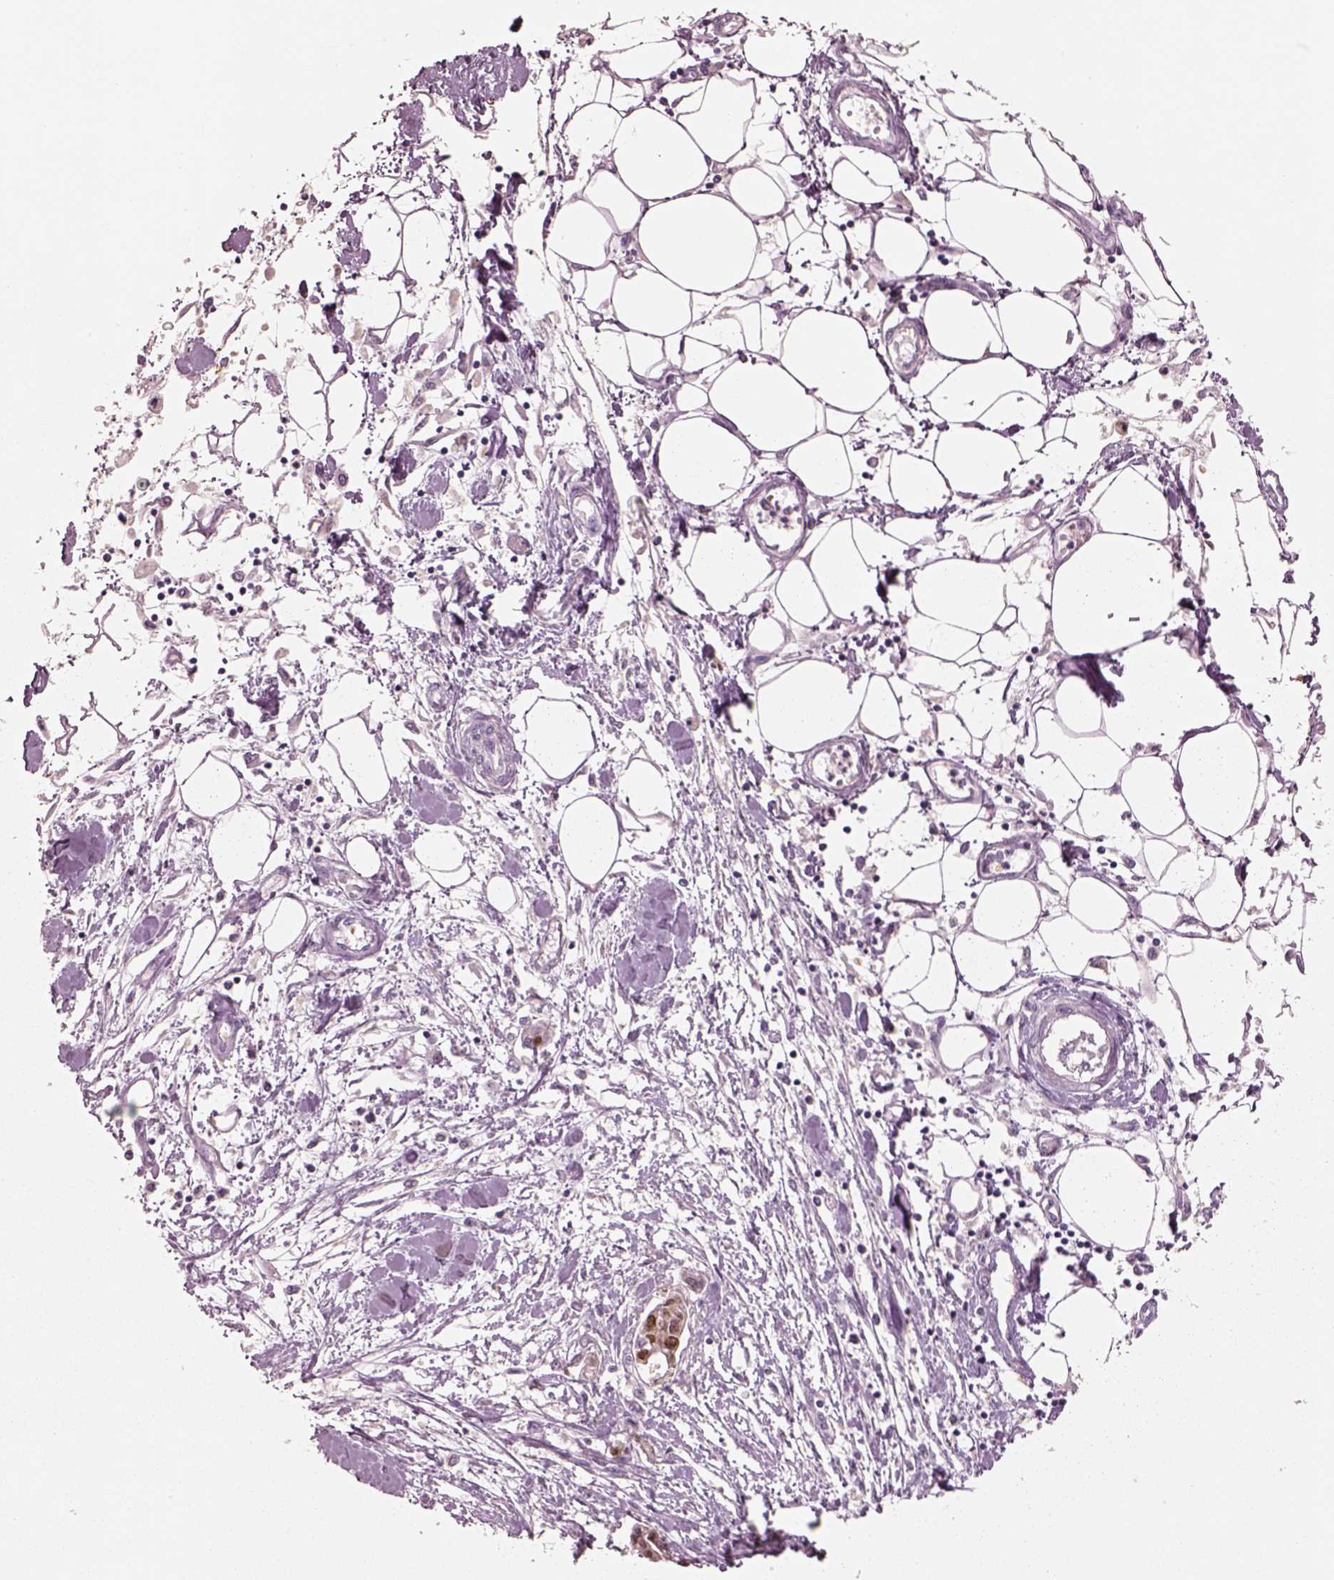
{"staining": {"intensity": "moderate", "quantity": ">75%", "location": "nuclear"}, "tissue": "pancreatic cancer", "cell_type": "Tumor cells", "image_type": "cancer", "snomed": [{"axis": "morphology", "description": "Adenocarcinoma, NOS"}, {"axis": "topography", "description": "Pancreas"}], "caption": "Immunohistochemical staining of adenocarcinoma (pancreatic) demonstrates medium levels of moderate nuclear staining in about >75% of tumor cells.", "gene": "SOX9", "patient": {"sex": "male", "age": 60}}